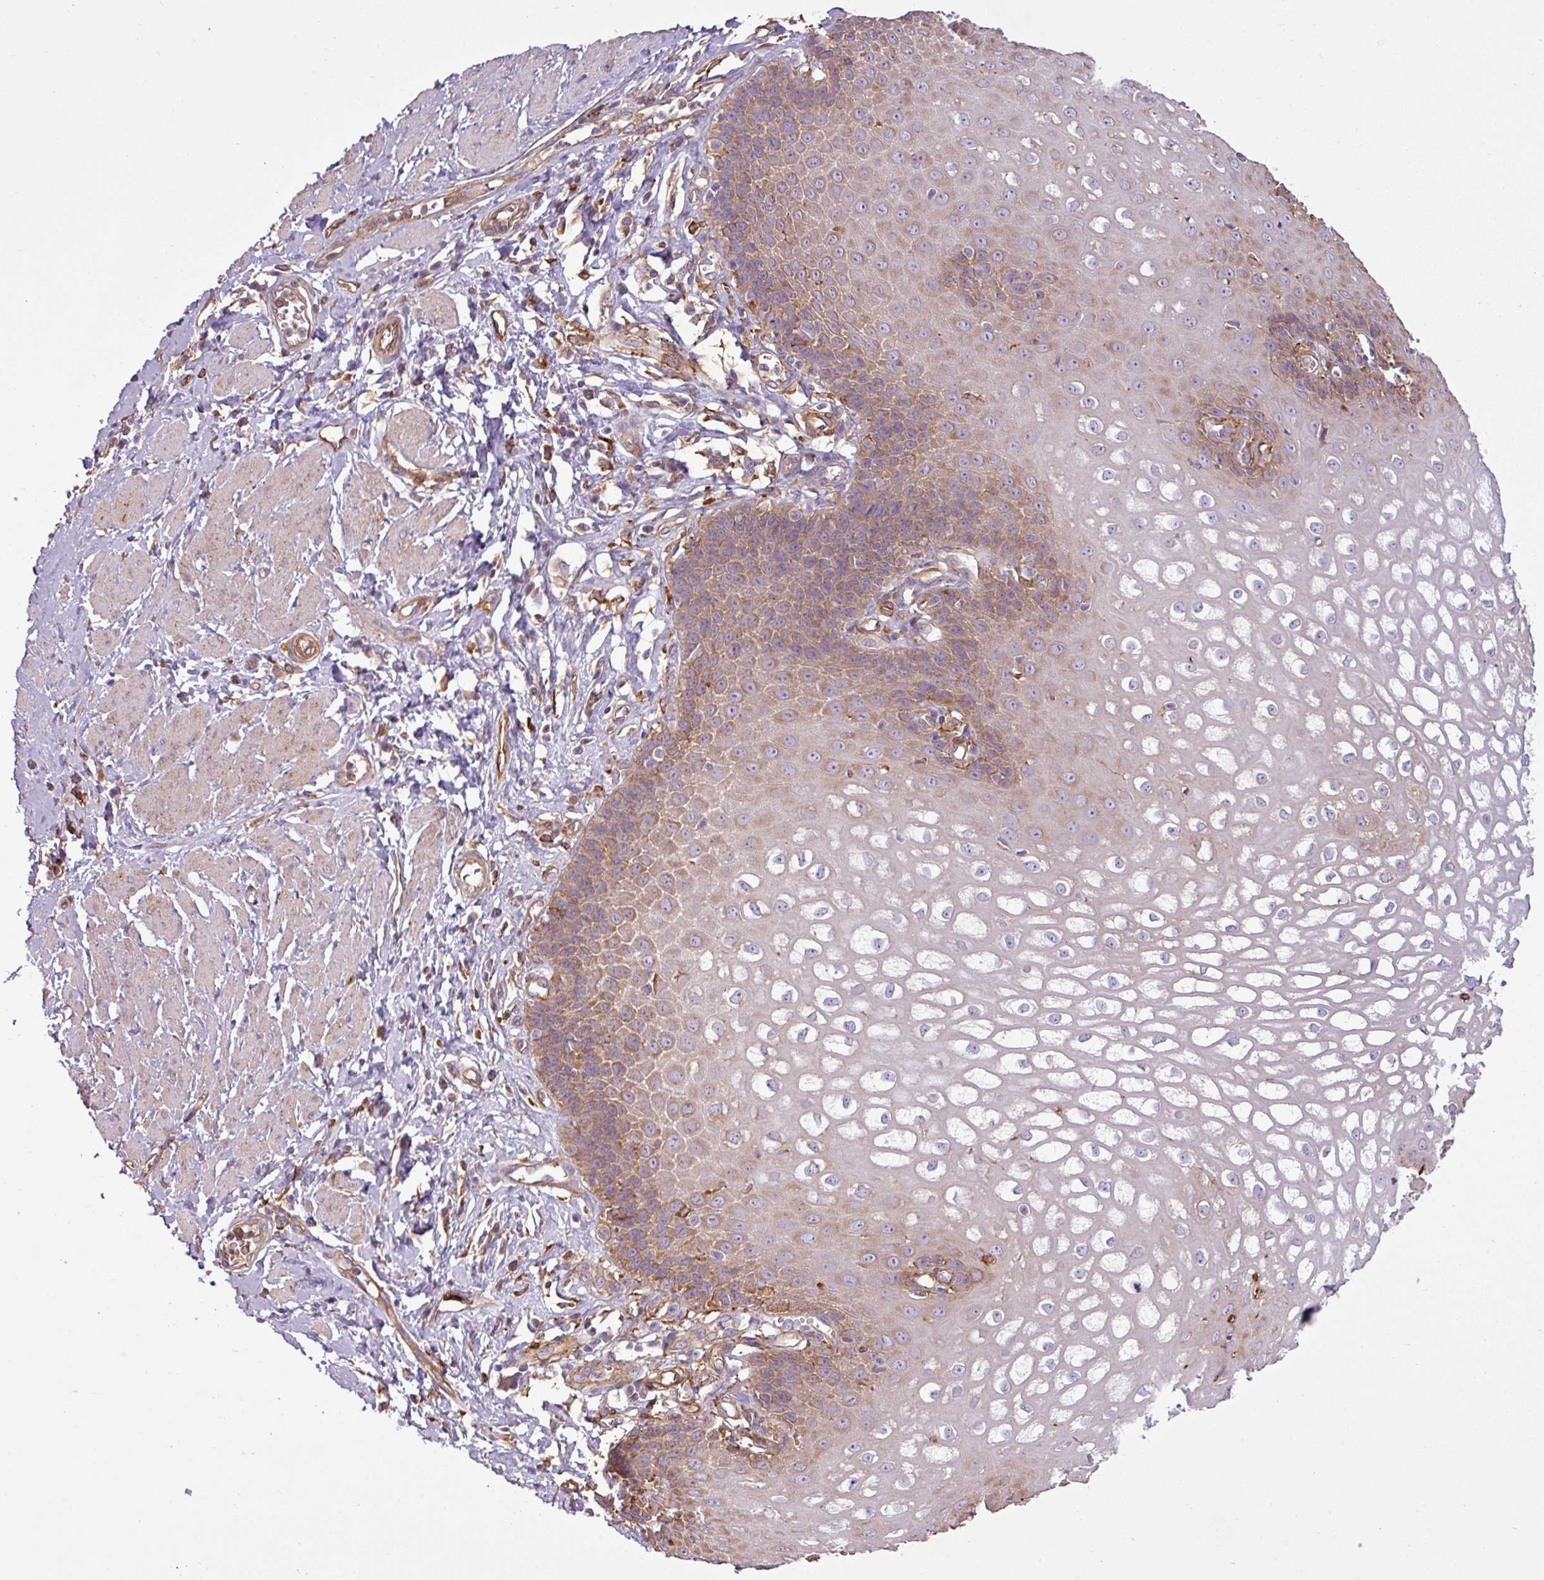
{"staining": {"intensity": "moderate", "quantity": "25%-75%", "location": "cytoplasmic/membranous"}, "tissue": "esophagus", "cell_type": "Squamous epithelial cells", "image_type": "normal", "snomed": [{"axis": "morphology", "description": "Normal tissue, NOS"}, {"axis": "topography", "description": "Esophagus"}], "caption": "Brown immunohistochemical staining in benign esophagus shows moderate cytoplasmic/membranous expression in about 25%-75% of squamous epithelial cells.", "gene": "PACSIN2", "patient": {"sex": "male", "age": 67}}